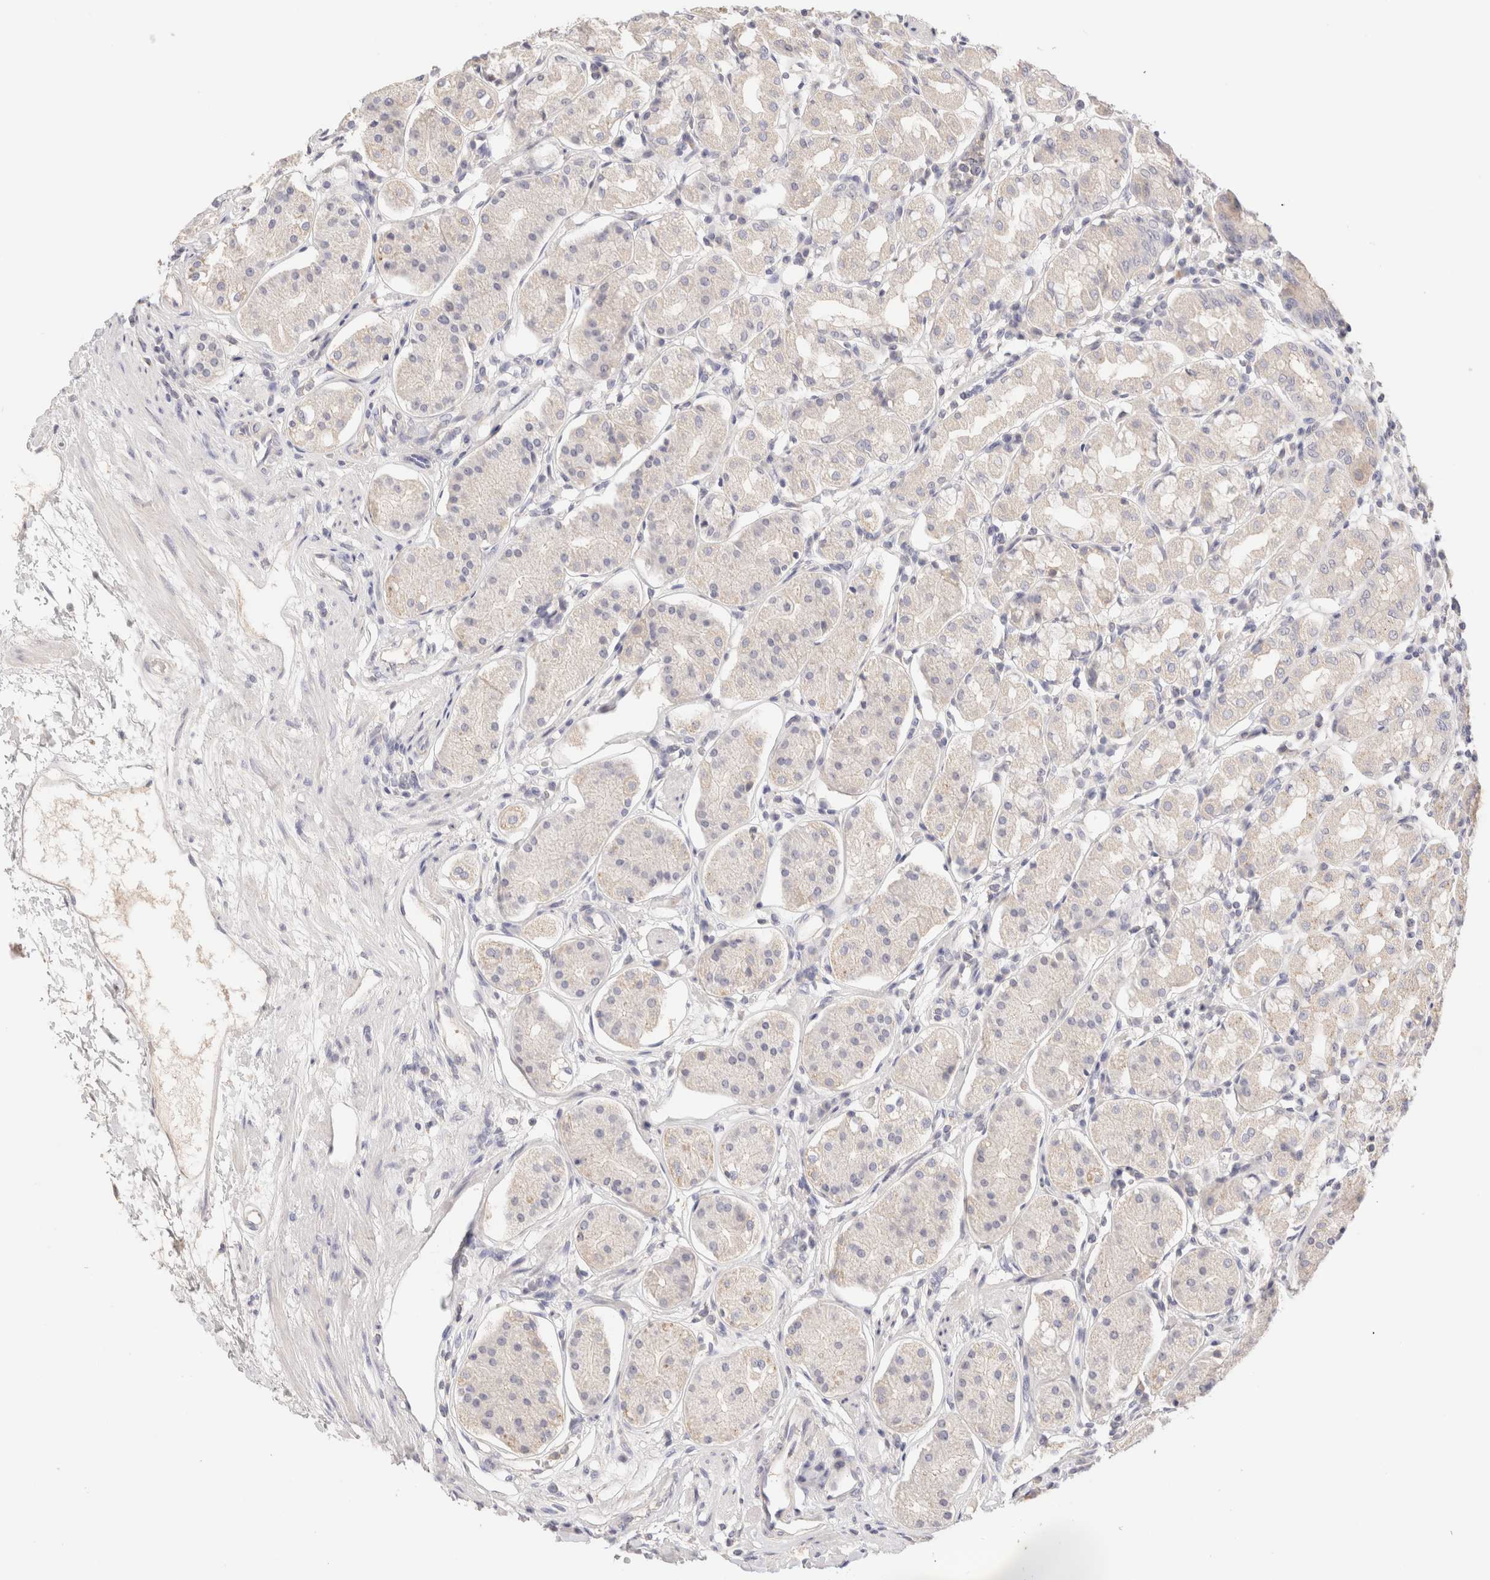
{"staining": {"intensity": "negative", "quantity": "none", "location": "none"}, "tissue": "stomach", "cell_type": "Glandular cells", "image_type": "normal", "snomed": [{"axis": "morphology", "description": "Normal tissue, NOS"}, {"axis": "topography", "description": "Stomach"}, {"axis": "topography", "description": "Stomach, lower"}], "caption": "A high-resolution photomicrograph shows immunohistochemistry (IHC) staining of normal stomach, which displays no significant positivity in glandular cells.", "gene": "SCGB2A2", "patient": {"sex": "female", "age": 56}}